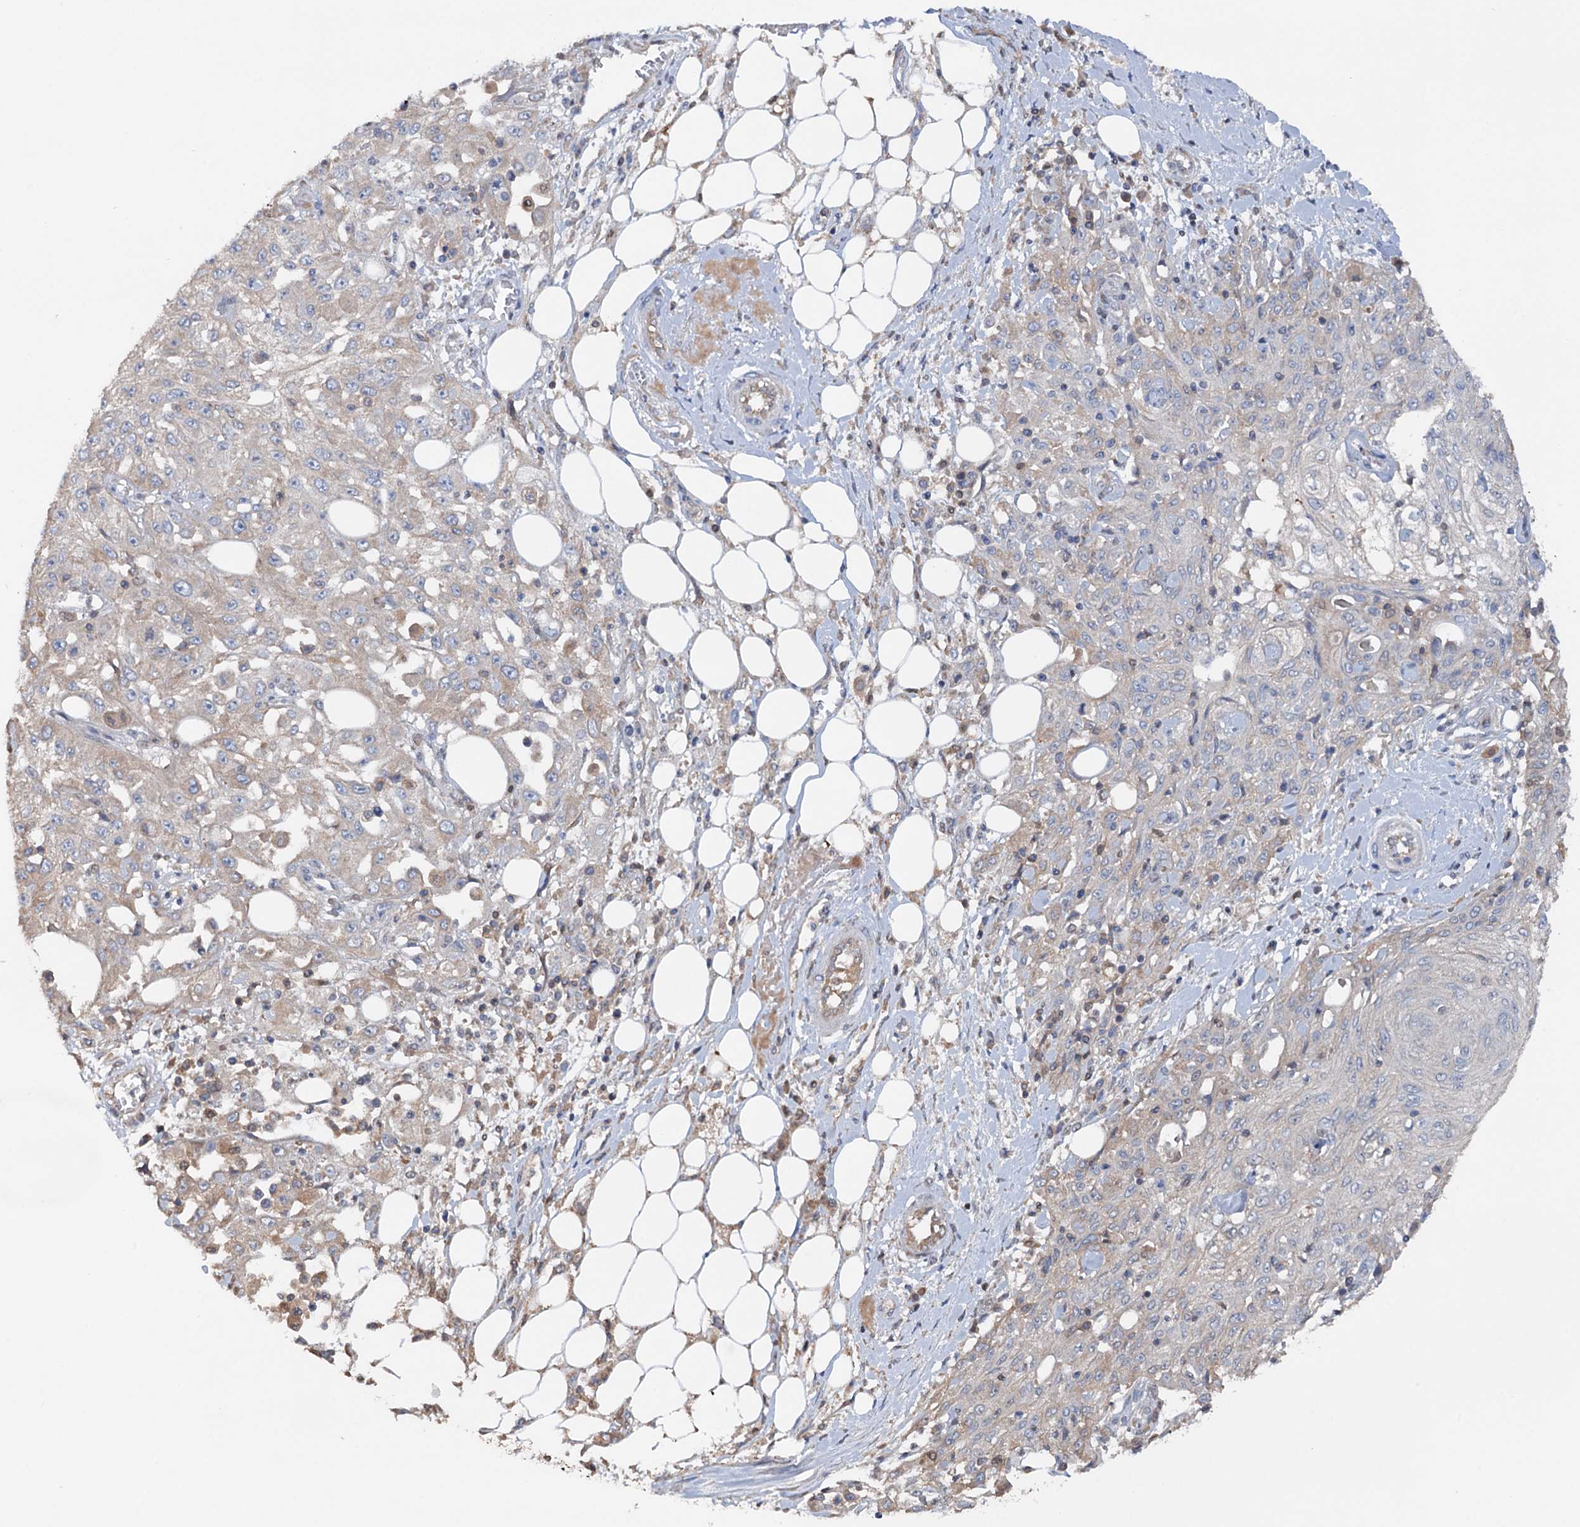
{"staining": {"intensity": "weak", "quantity": "25%-75%", "location": "cytoplasmic/membranous"}, "tissue": "skin cancer", "cell_type": "Tumor cells", "image_type": "cancer", "snomed": [{"axis": "morphology", "description": "Squamous cell carcinoma, NOS"}, {"axis": "morphology", "description": "Squamous cell carcinoma, metastatic, NOS"}, {"axis": "topography", "description": "Skin"}, {"axis": "topography", "description": "Lymph node"}], "caption": "A brown stain shows weak cytoplasmic/membranous staining of a protein in skin cancer tumor cells.", "gene": "ARL13A", "patient": {"sex": "male", "age": 75}}